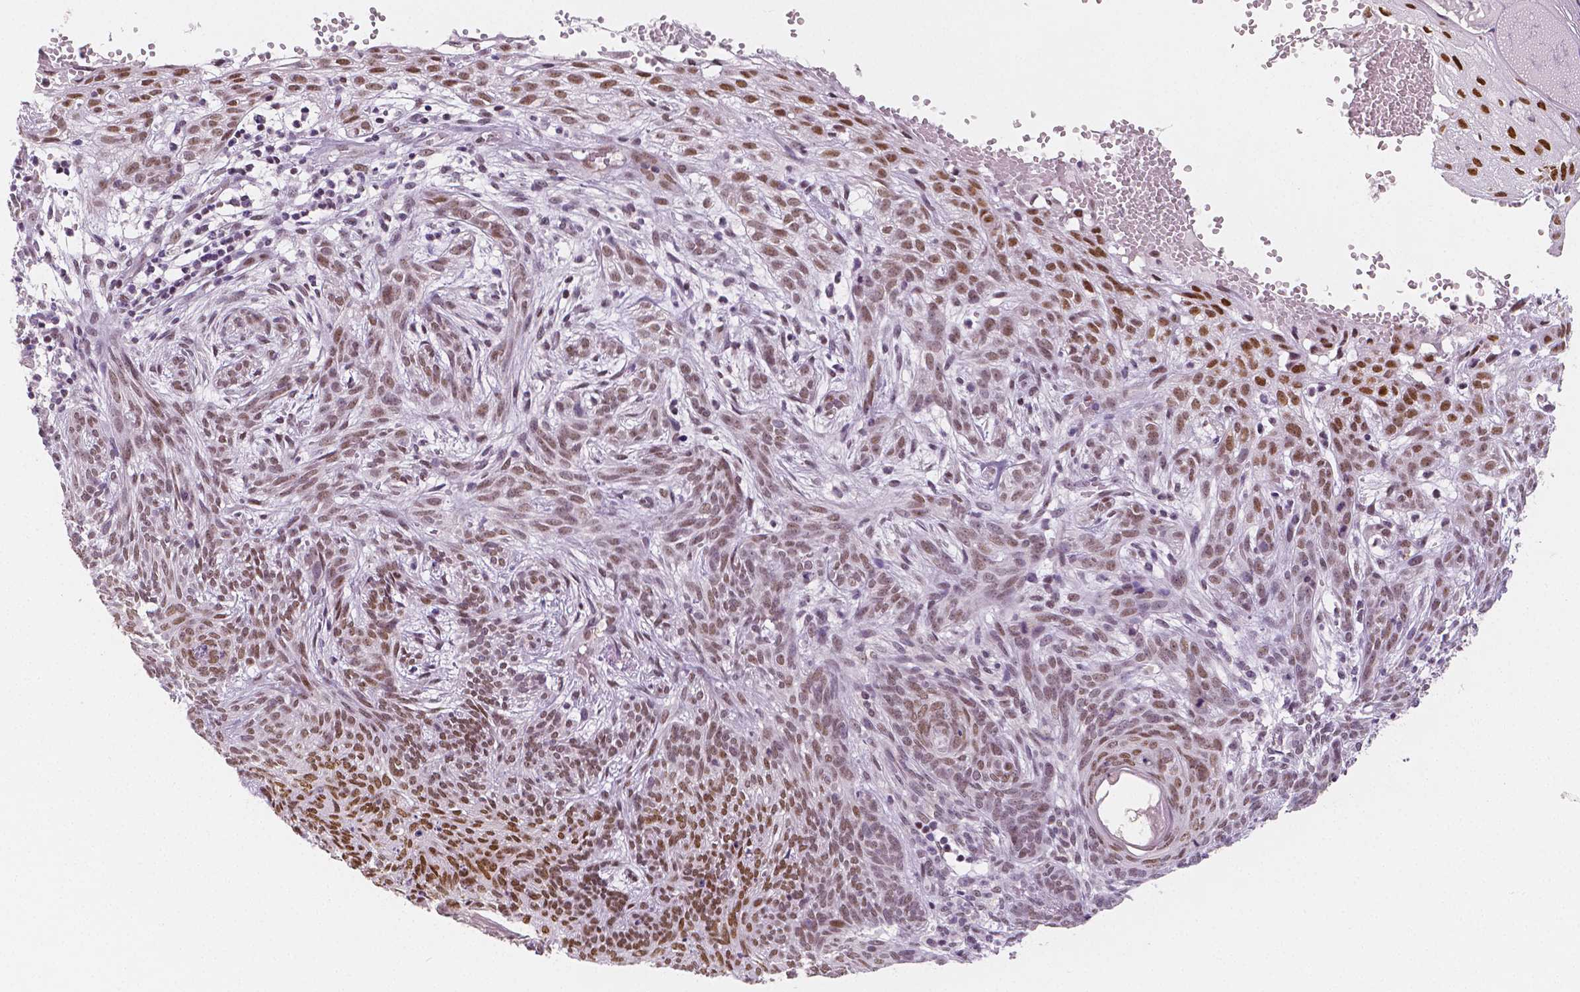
{"staining": {"intensity": "moderate", "quantity": ">75%", "location": "nuclear"}, "tissue": "skin cancer", "cell_type": "Tumor cells", "image_type": "cancer", "snomed": [{"axis": "morphology", "description": "Basal cell carcinoma"}, {"axis": "topography", "description": "Skin"}], "caption": "Brown immunohistochemical staining in human skin cancer (basal cell carcinoma) reveals moderate nuclear positivity in approximately >75% of tumor cells.", "gene": "KDM5B", "patient": {"sex": "male", "age": 84}}